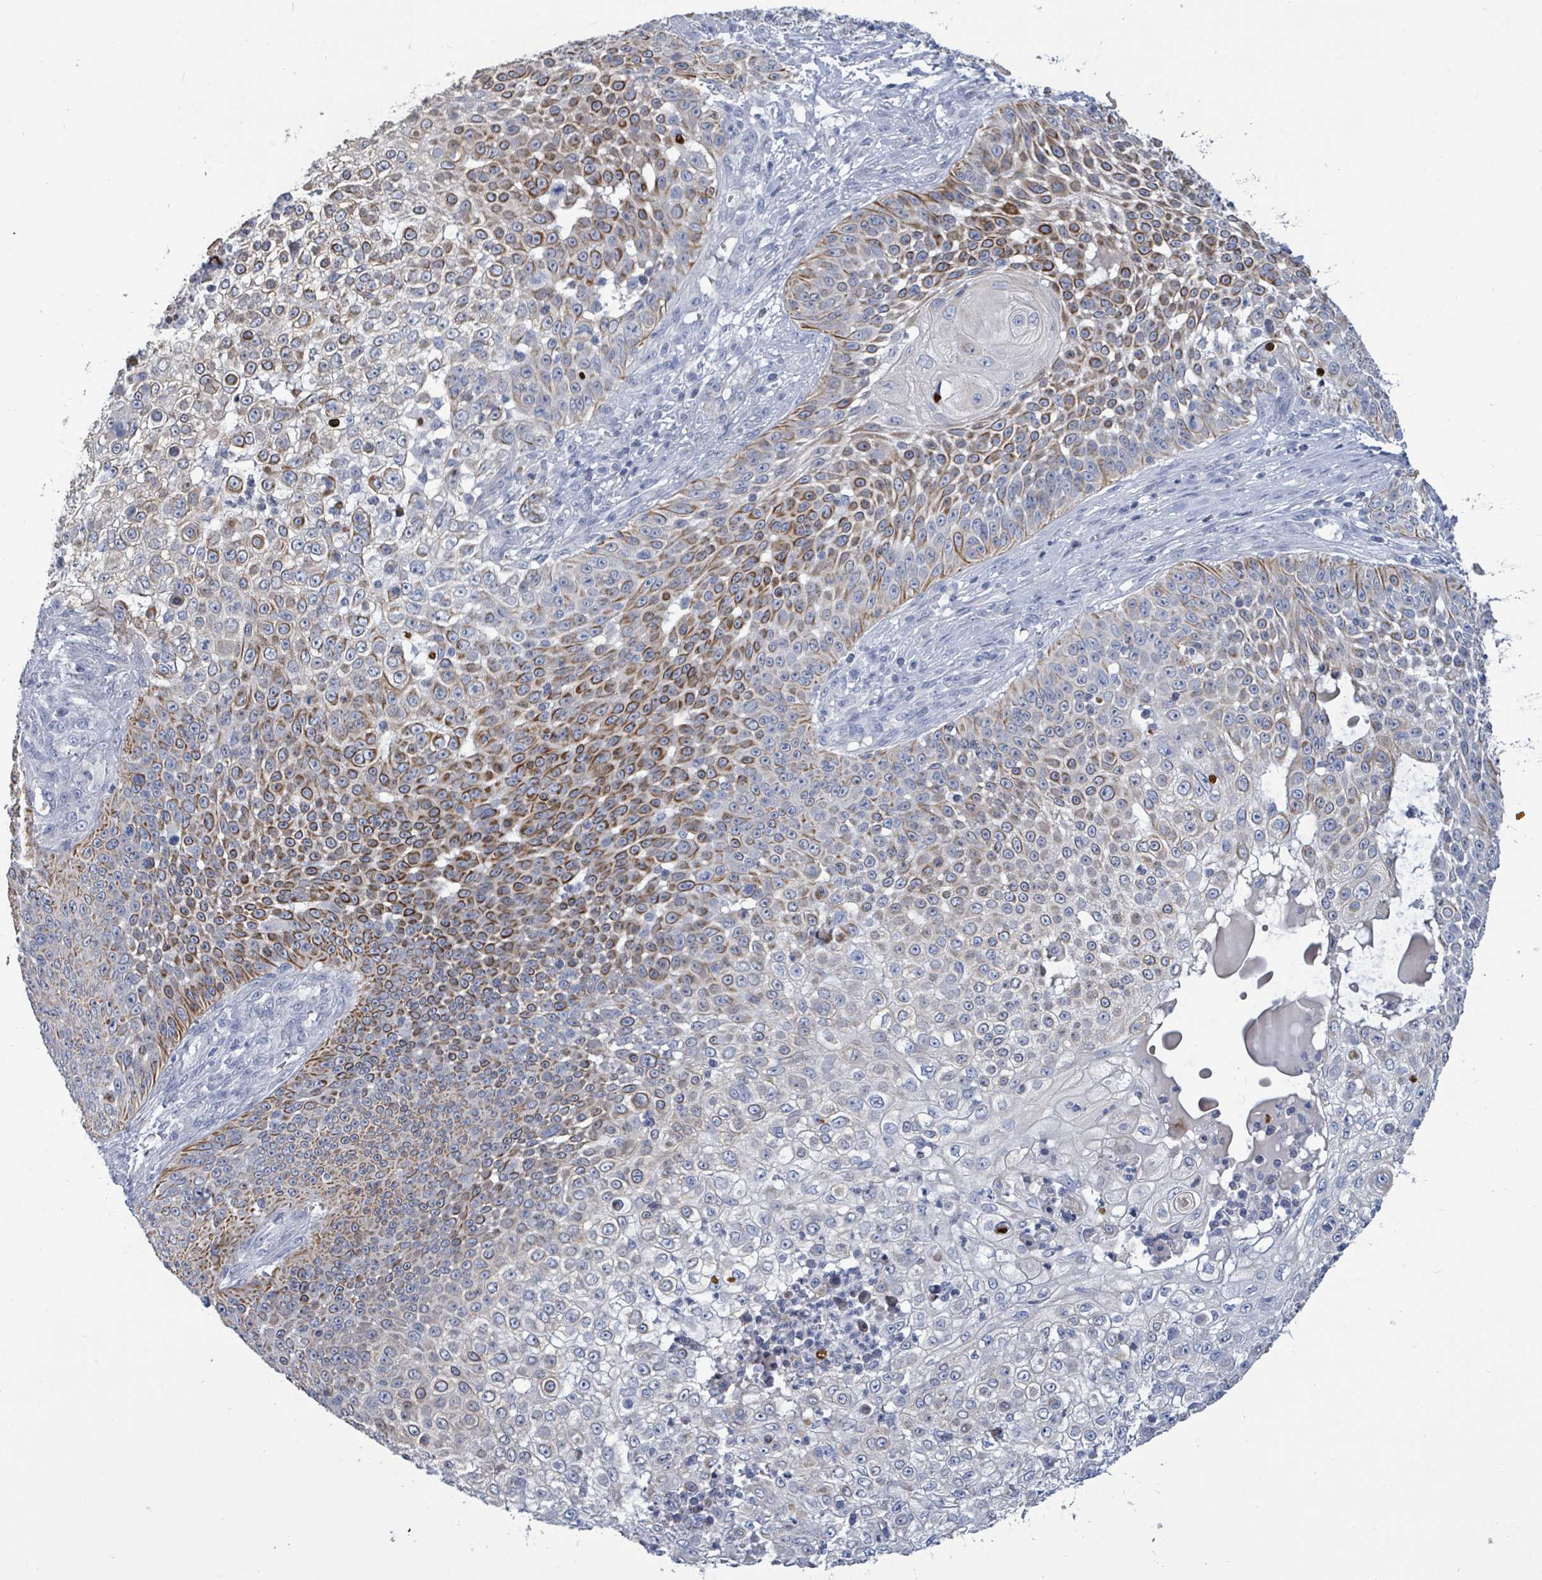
{"staining": {"intensity": "moderate", "quantity": "25%-75%", "location": "cytoplasmic/membranous"}, "tissue": "skin cancer", "cell_type": "Tumor cells", "image_type": "cancer", "snomed": [{"axis": "morphology", "description": "Squamous cell carcinoma, NOS"}, {"axis": "topography", "description": "Skin"}], "caption": "The image exhibits a brown stain indicating the presence of a protein in the cytoplasmic/membranous of tumor cells in skin cancer (squamous cell carcinoma).", "gene": "NTN3", "patient": {"sex": "male", "age": 24}}